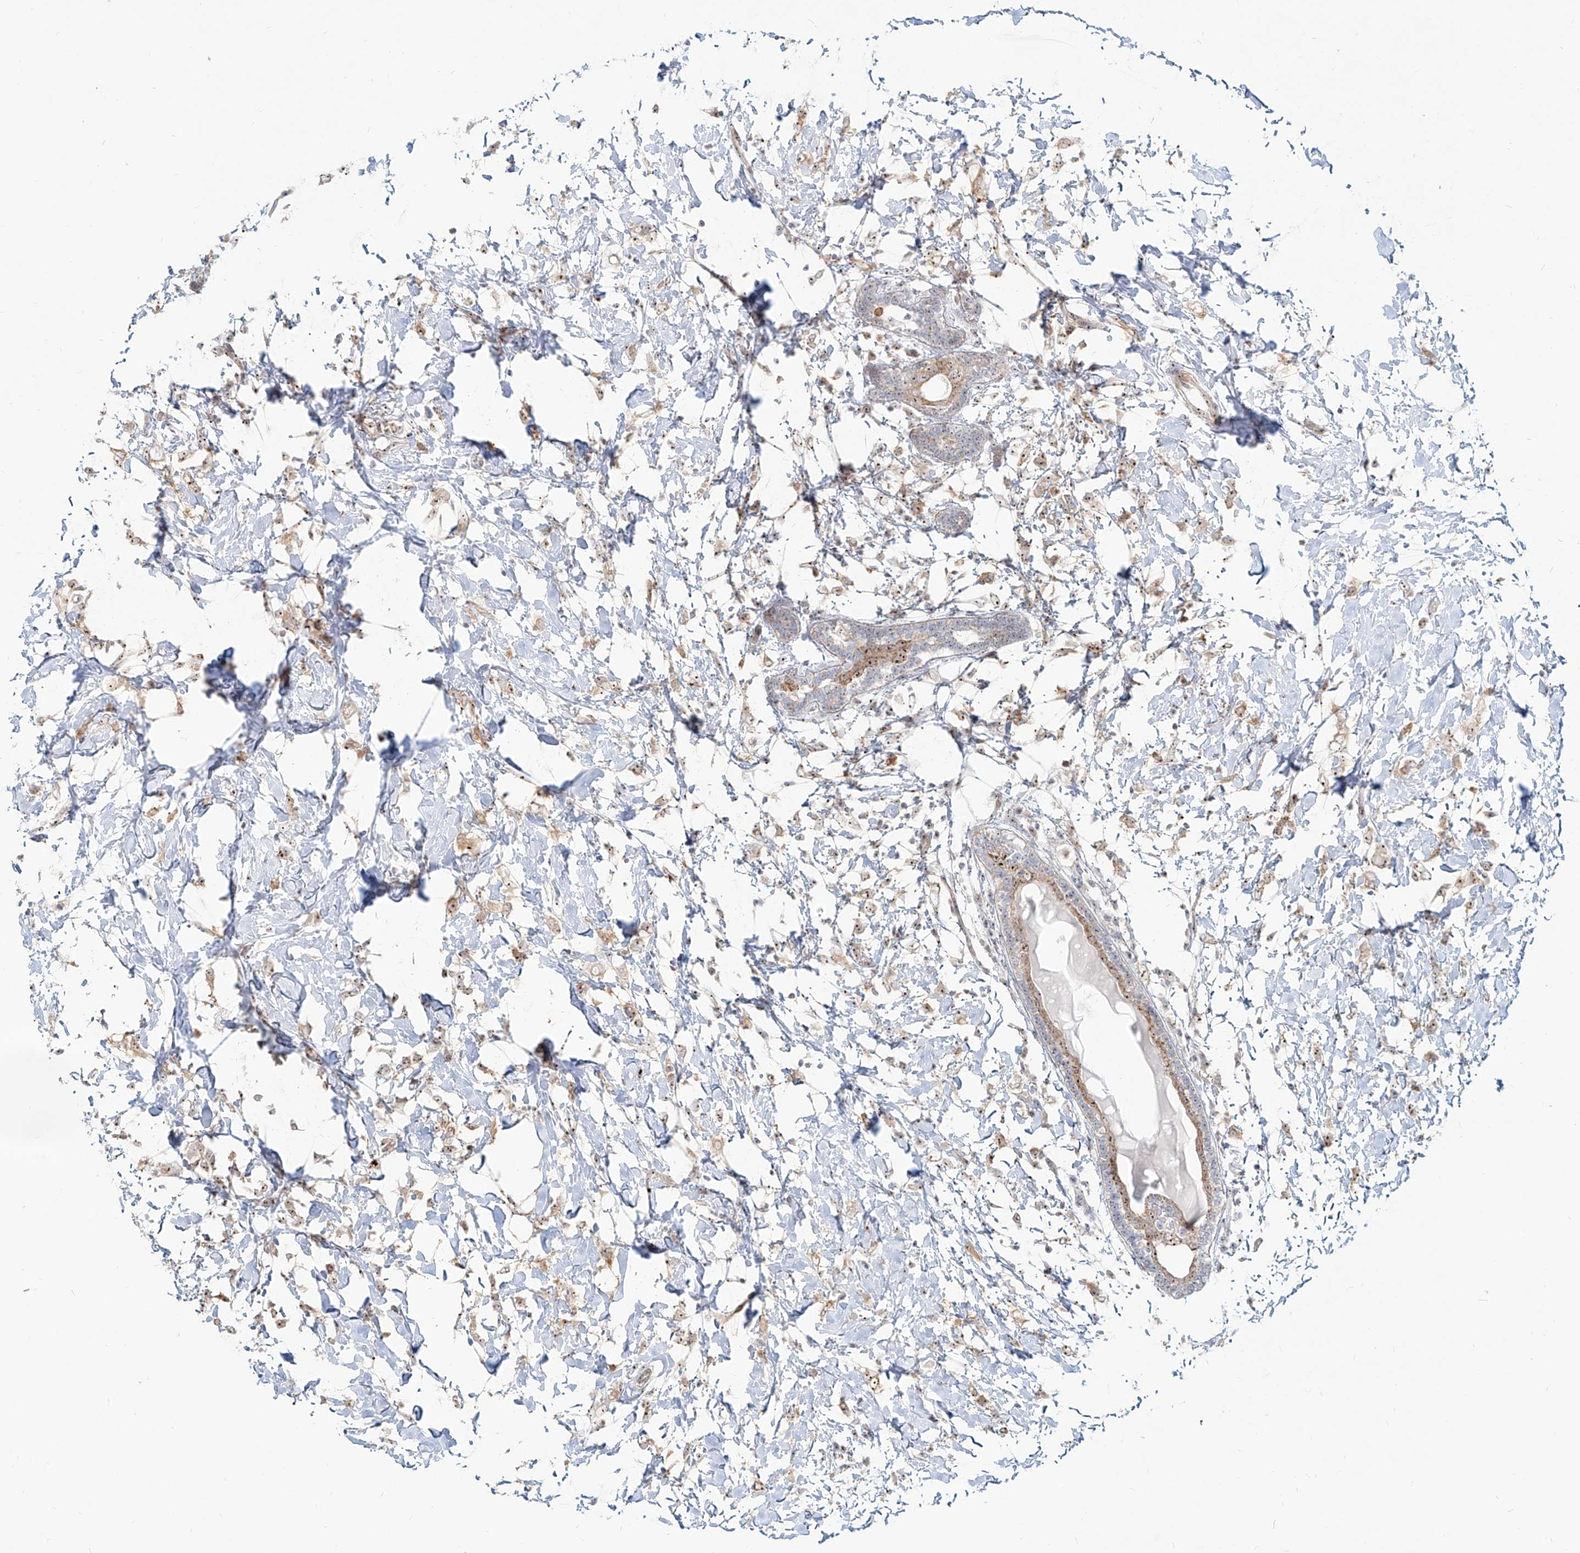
{"staining": {"intensity": "weak", "quantity": ">75%", "location": "nuclear"}, "tissue": "breast cancer", "cell_type": "Tumor cells", "image_type": "cancer", "snomed": [{"axis": "morphology", "description": "Normal tissue, NOS"}, {"axis": "morphology", "description": "Lobular carcinoma"}, {"axis": "topography", "description": "Breast"}], "caption": "A high-resolution photomicrograph shows immunohistochemistry (IHC) staining of breast cancer (lobular carcinoma), which exhibits weak nuclear staining in about >75% of tumor cells.", "gene": "BYSL", "patient": {"sex": "female", "age": 47}}